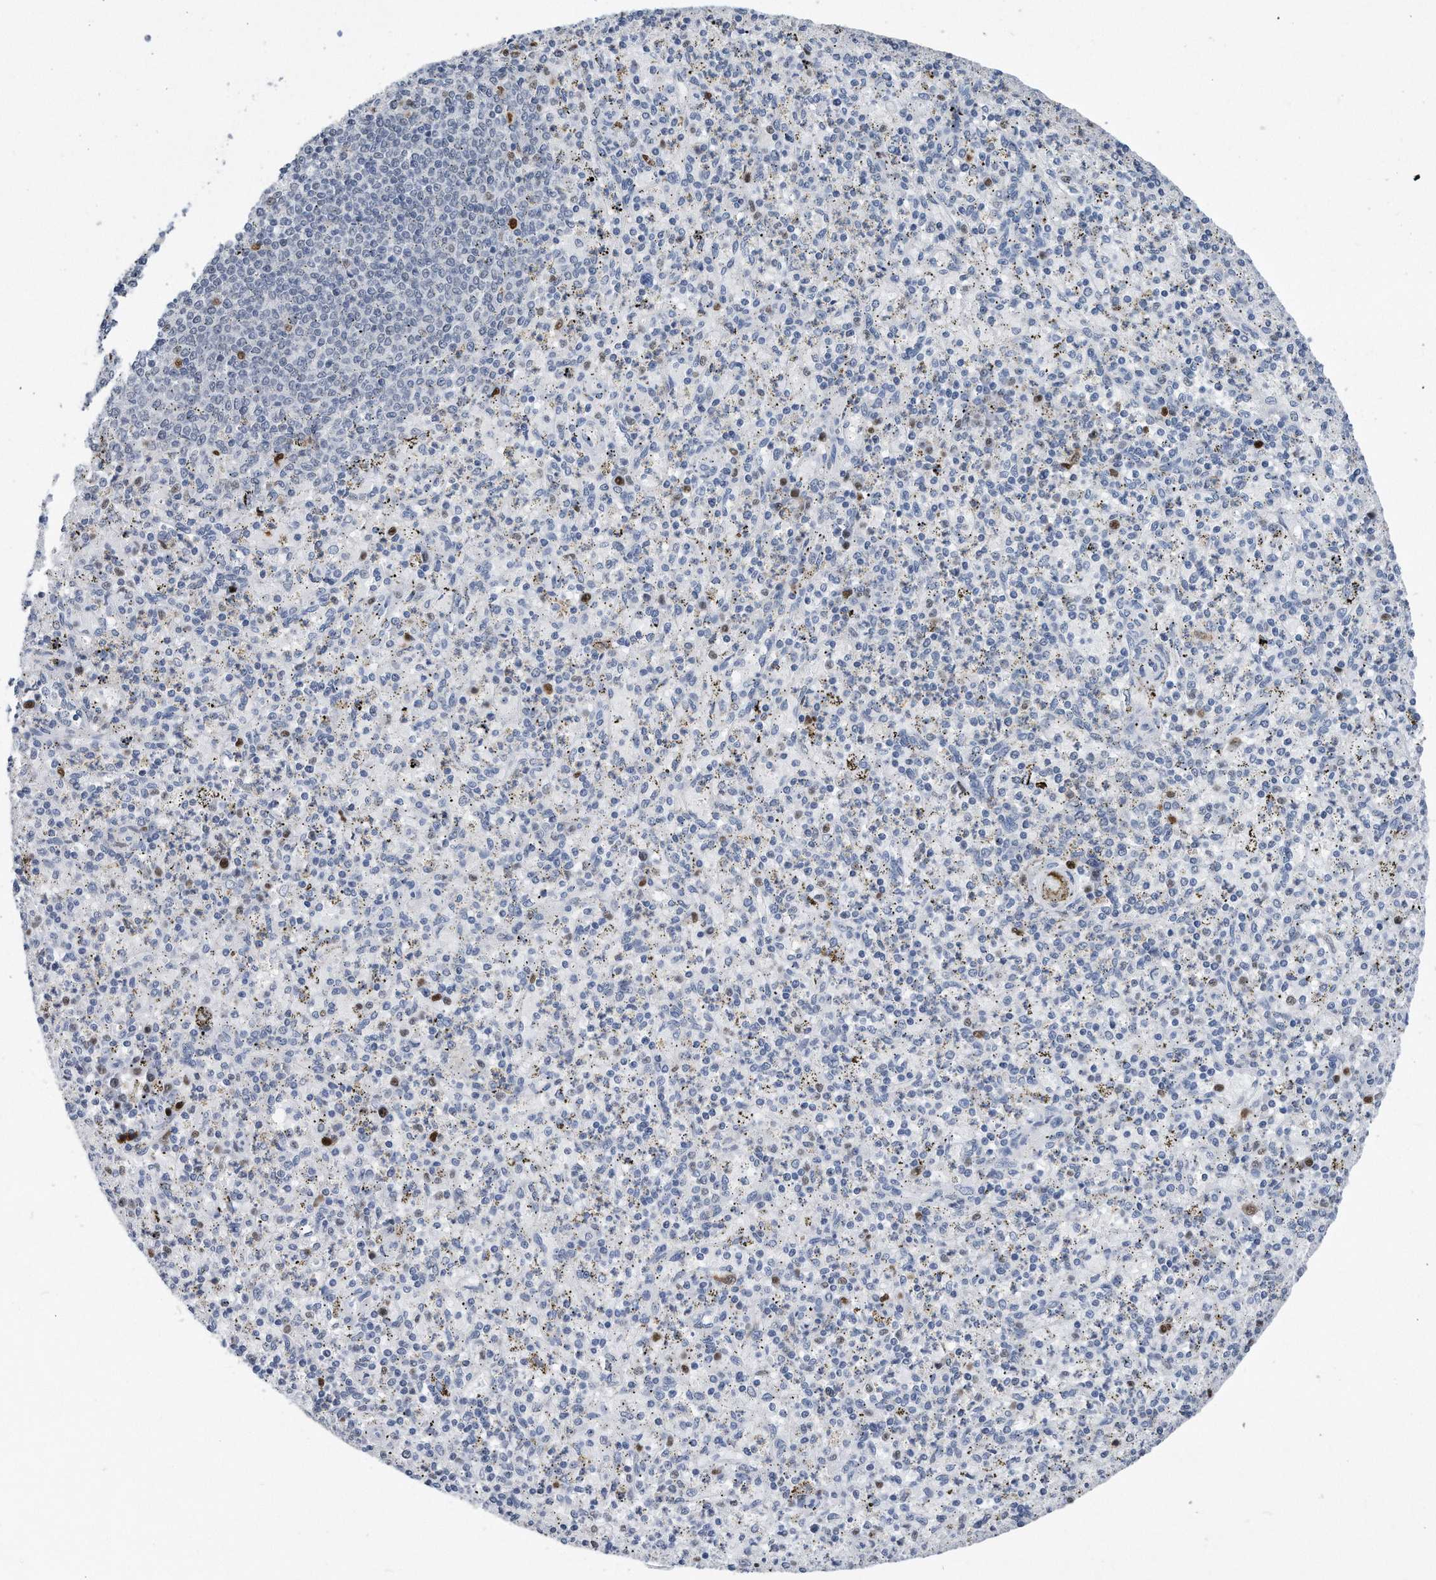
{"staining": {"intensity": "moderate", "quantity": "<25%", "location": "nuclear"}, "tissue": "spleen", "cell_type": "Cells in red pulp", "image_type": "normal", "snomed": [{"axis": "morphology", "description": "Normal tissue, NOS"}, {"axis": "topography", "description": "Spleen"}], "caption": "The micrograph exhibits immunohistochemical staining of unremarkable spleen. There is moderate nuclear positivity is present in about <25% of cells in red pulp. (DAB IHC with brightfield microscopy, high magnification).", "gene": "PCNA", "patient": {"sex": "male", "age": 72}}